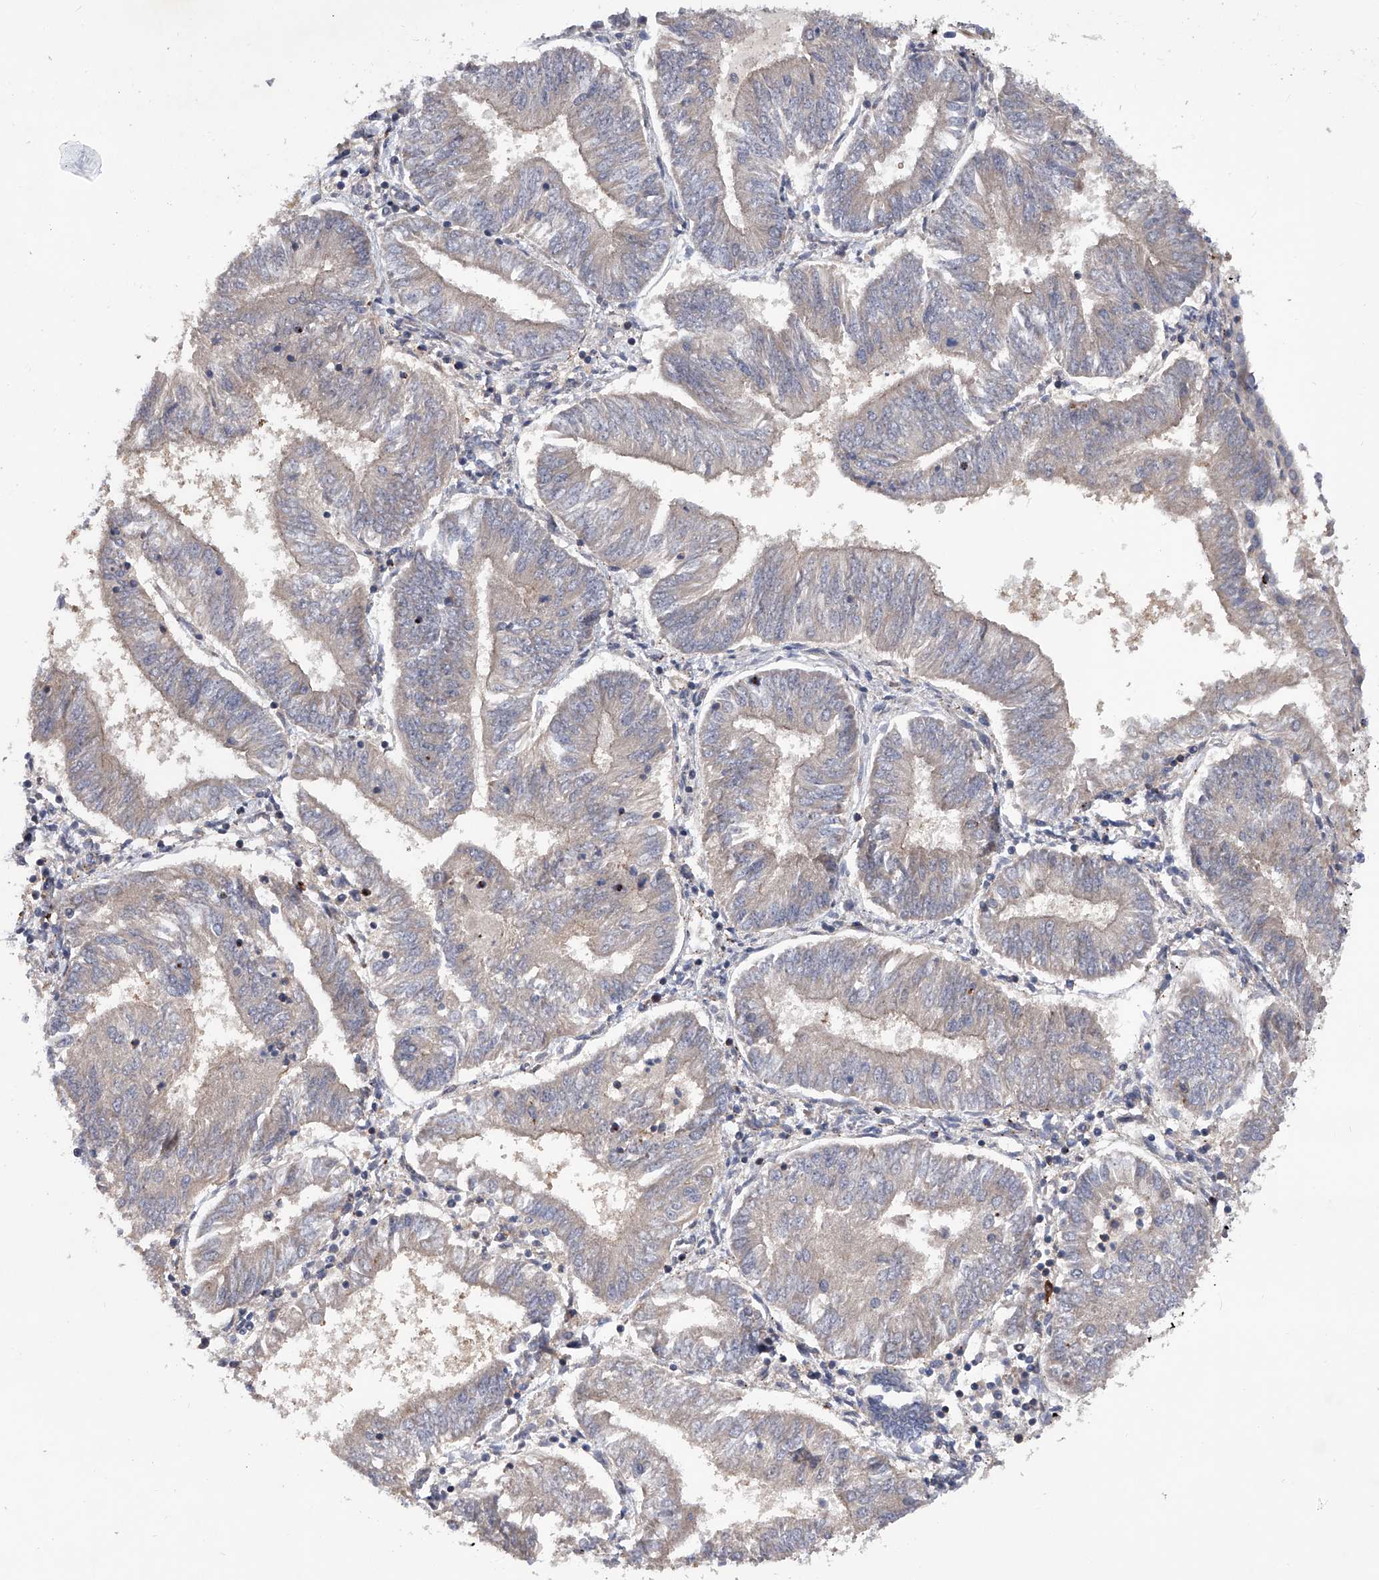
{"staining": {"intensity": "negative", "quantity": "none", "location": "none"}, "tissue": "endometrial cancer", "cell_type": "Tumor cells", "image_type": "cancer", "snomed": [{"axis": "morphology", "description": "Adenocarcinoma, NOS"}, {"axis": "topography", "description": "Endometrium"}], "caption": "Immunohistochemistry (IHC) histopathology image of human endometrial cancer stained for a protein (brown), which shows no positivity in tumor cells. (DAB immunohistochemistry (IHC) visualized using brightfield microscopy, high magnification).", "gene": "PDSS2", "patient": {"sex": "female", "age": 58}}